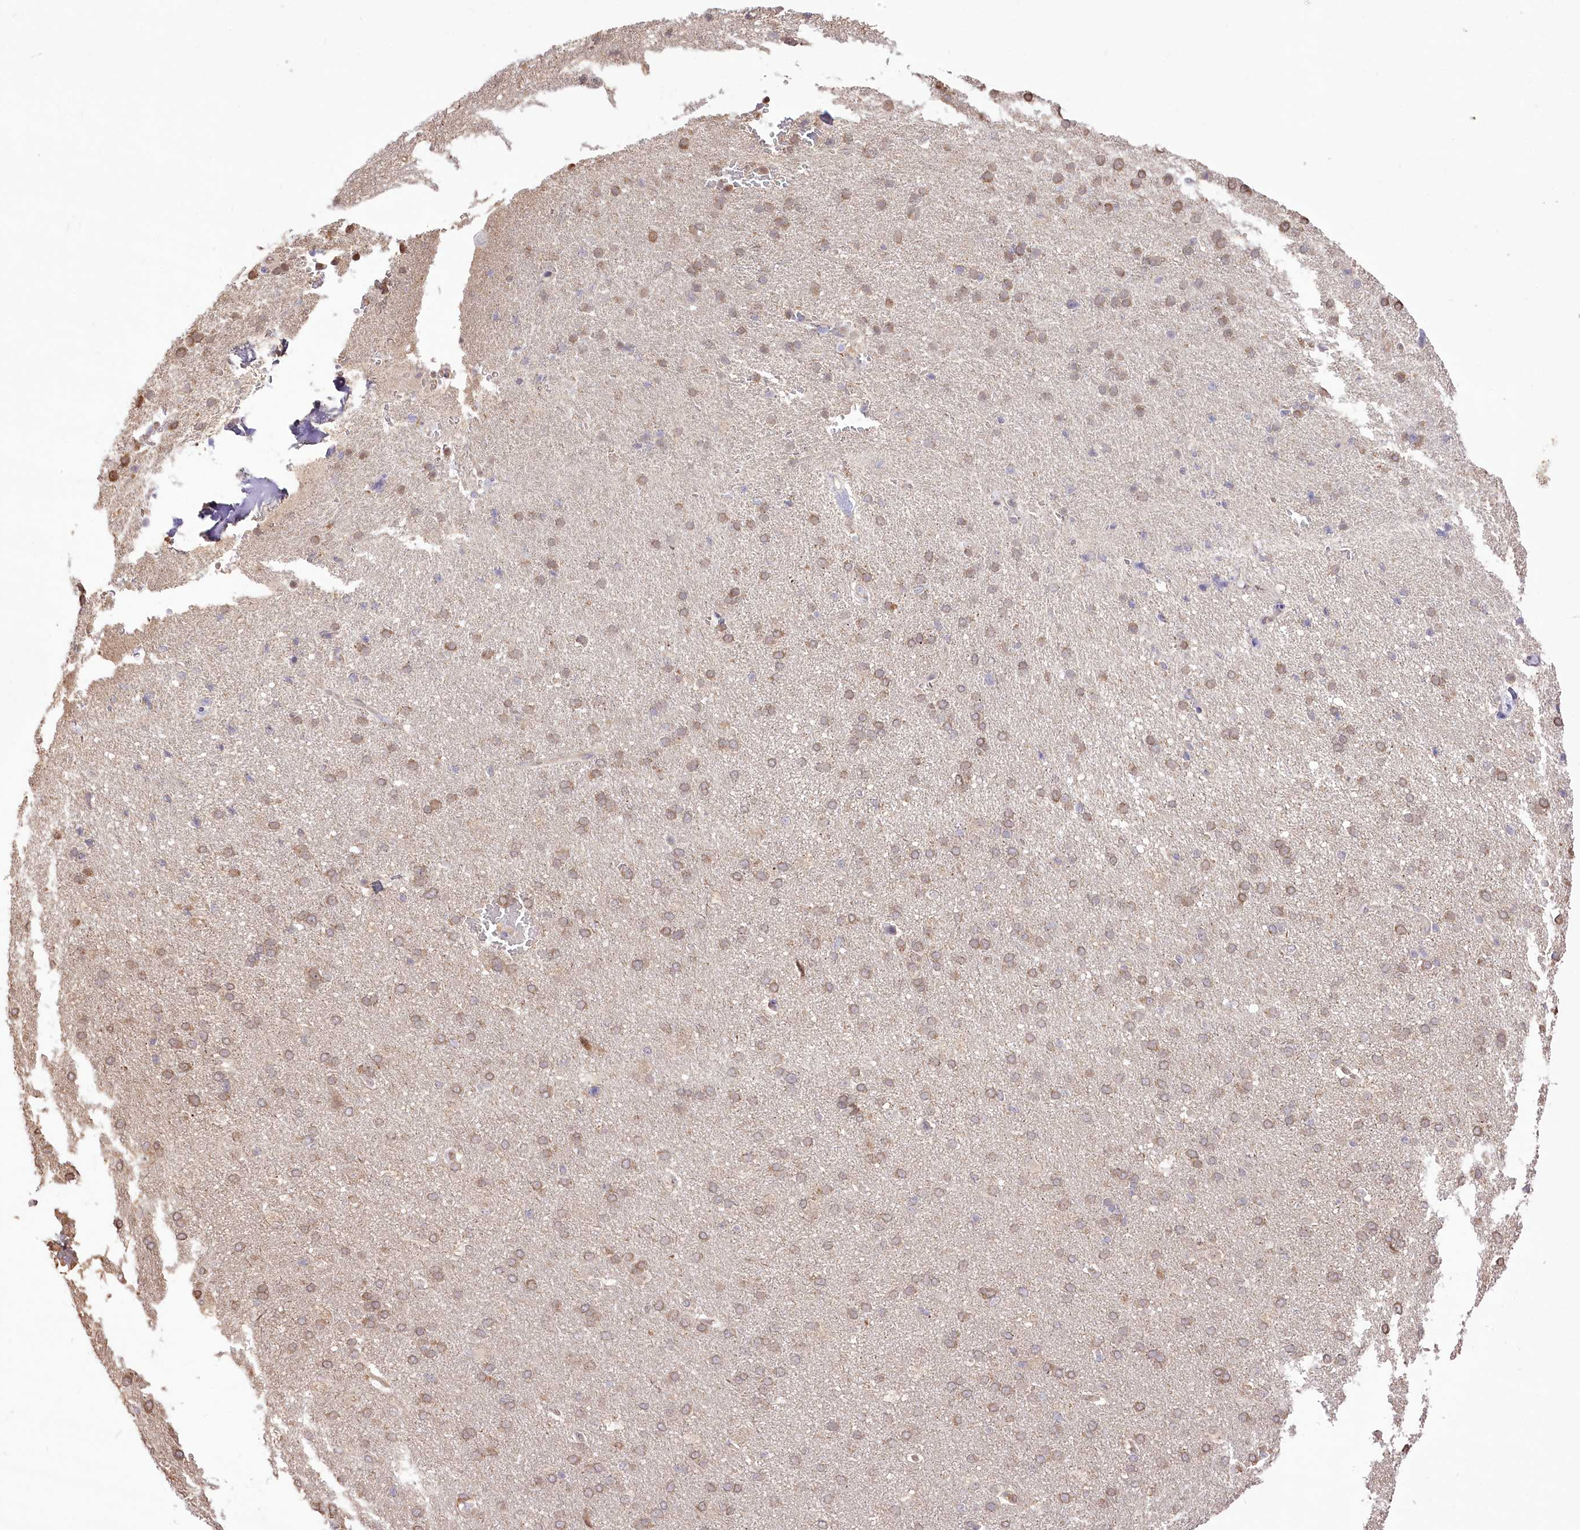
{"staining": {"intensity": "weak", "quantity": ">75%", "location": "cytoplasmic/membranous"}, "tissue": "cerebral cortex", "cell_type": "Endothelial cells", "image_type": "normal", "snomed": [{"axis": "morphology", "description": "Normal tissue, NOS"}, {"axis": "topography", "description": "Cerebral cortex"}], "caption": "The immunohistochemical stain shows weak cytoplasmic/membranous positivity in endothelial cells of unremarkable cerebral cortex.", "gene": "R3HDM2", "patient": {"sex": "male", "age": 62}}